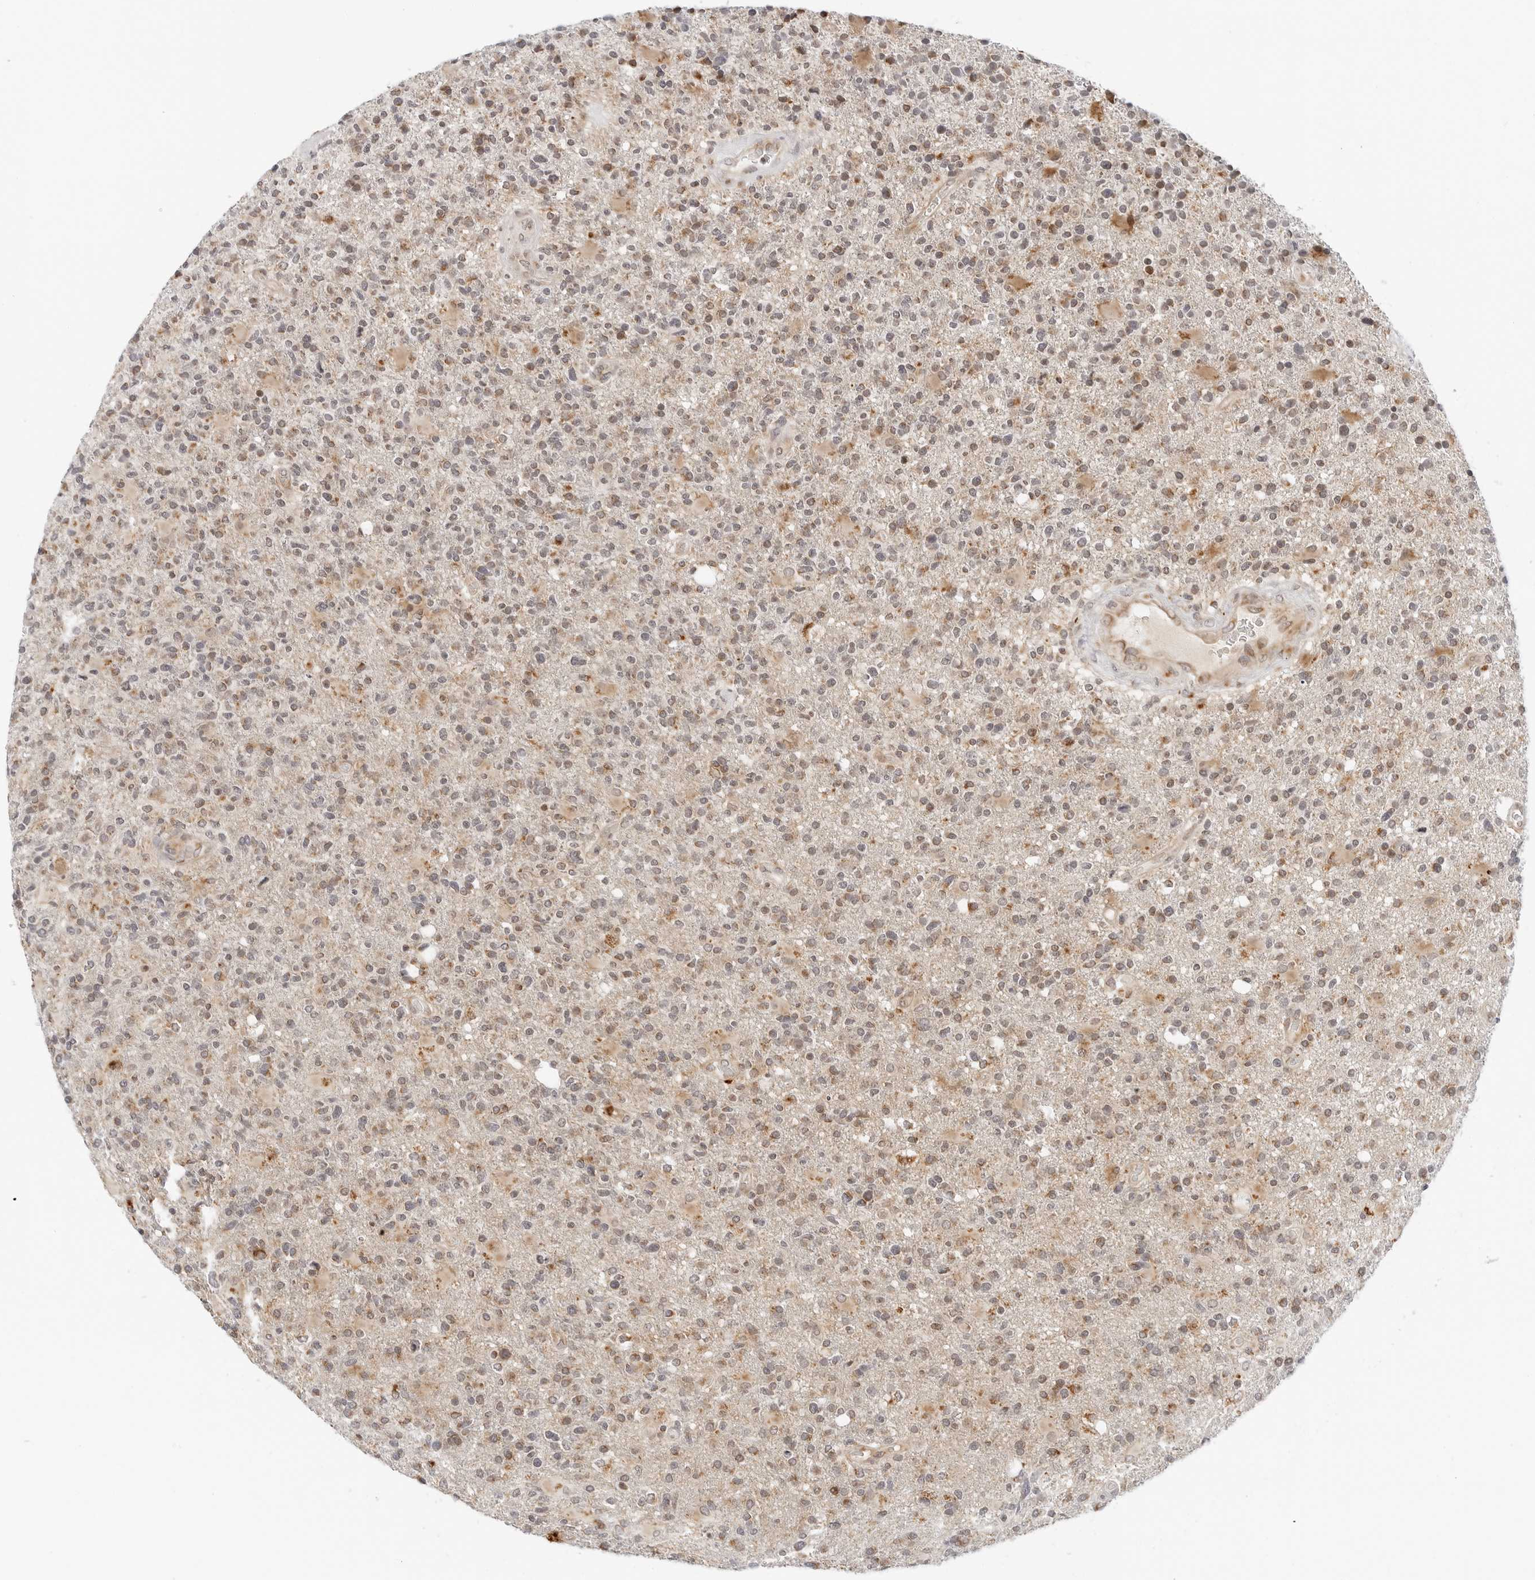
{"staining": {"intensity": "weak", "quantity": "25%-75%", "location": "cytoplasmic/membranous"}, "tissue": "glioma", "cell_type": "Tumor cells", "image_type": "cancer", "snomed": [{"axis": "morphology", "description": "Glioma, malignant, High grade"}, {"axis": "topography", "description": "Brain"}], "caption": "A histopathology image of human malignant glioma (high-grade) stained for a protein shows weak cytoplasmic/membranous brown staining in tumor cells.", "gene": "DYRK4", "patient": {"sex": "male", "age": 72}}